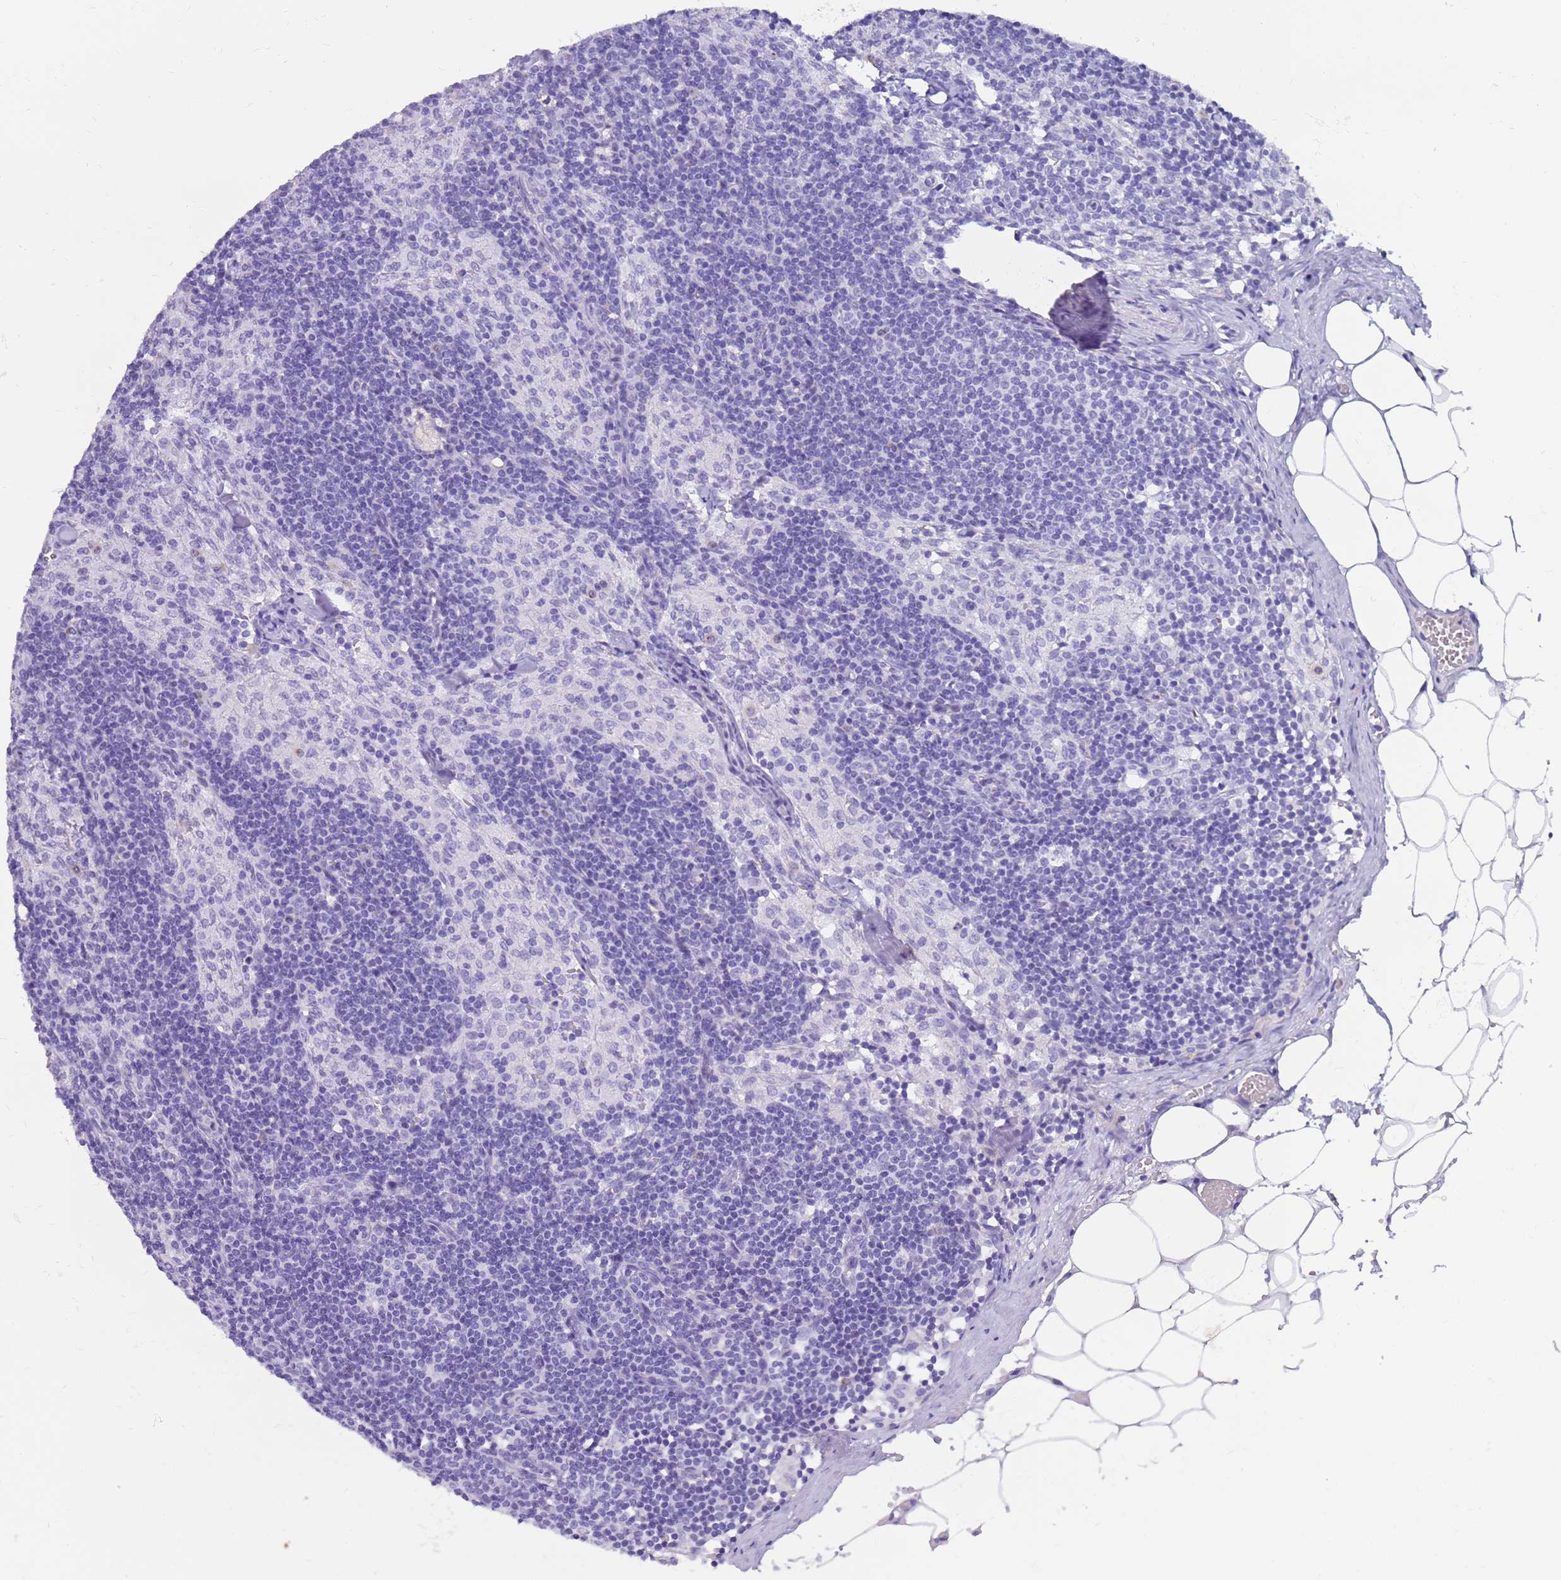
{"staining": {"intensity": "negative", "quantity": "none", "location": "none"}, "tissue": "lymph node", "cell_type": "Germinal center cells", "image_type": "normal", "snomed": [{"axis": "morphology", "description": "Normal tissue, NOS"}, {"axis": "topography", "description": "Lymph node"}], "caption": "IHC photomicrograph of normal lymph node: lymph node stained with DAB (3,3'-diaminobenzidine) exhibits no significant protein staining in germinal center cells.", "gene": "EVPLL", "patient": {"sex": "female", "age": 42}}